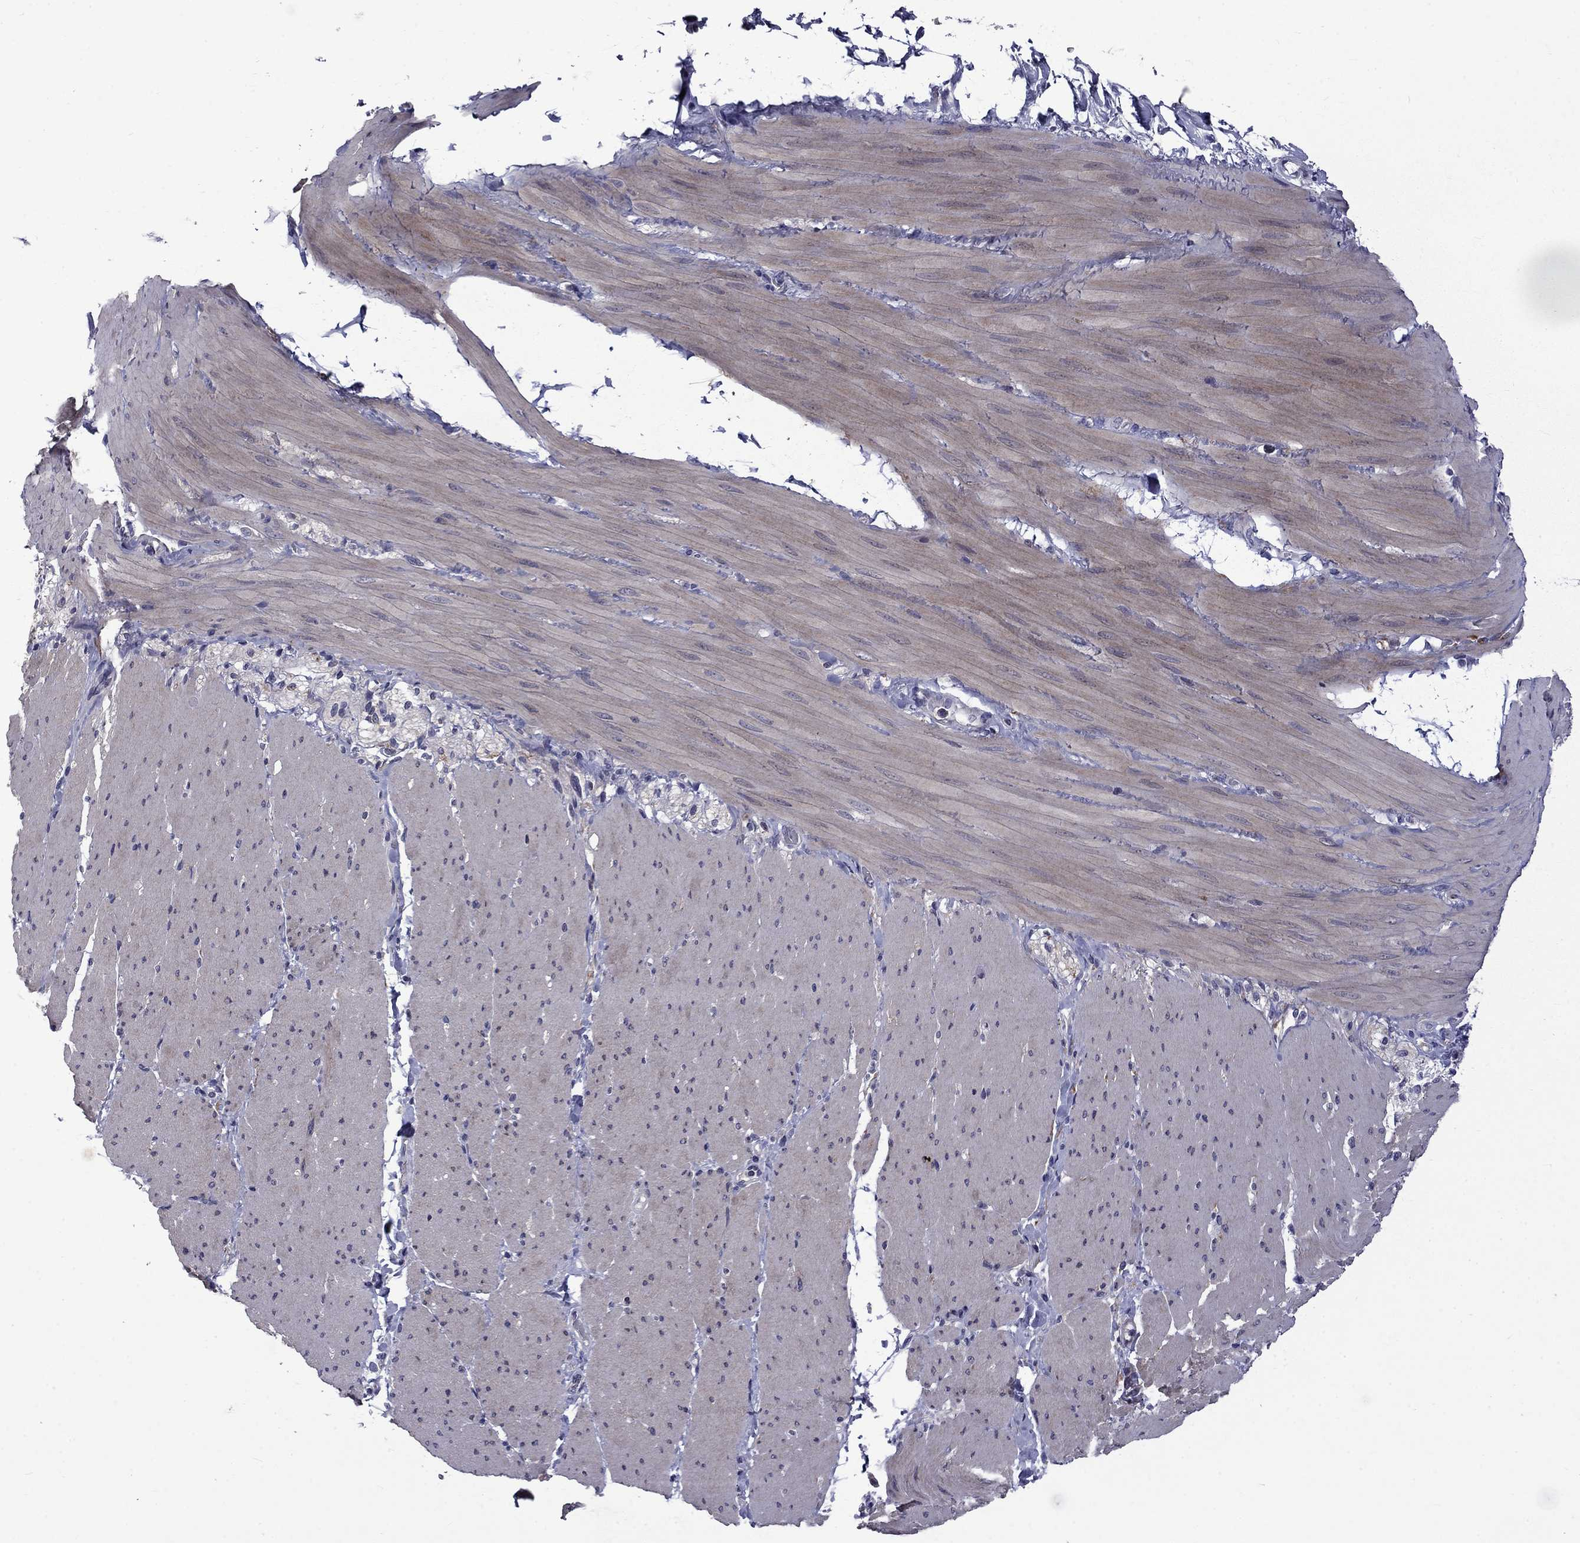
{"staining": {"intensity": "negative", "quantity": "none", "location": "none"}, "tissue": "adipose tissue", "cell_type": "Adipocytes", "image_type": "normal", "snomed": [{"axis": "morphology", "description": "Normal tissue, NOS"}, {"axis": "topography", "description": "Smooth muscle"}, {"axis": "topography", "description": "Duodenum"}, {"axis": "topography", "description": "Peripheral nerve tissue"}], "caption": "This is an IHC histopathology image of normal human adipose tissue. There is no positivity in adipocytes.", "gene": "SNTA1", "patient": {"sex": "female", "age": 61}}